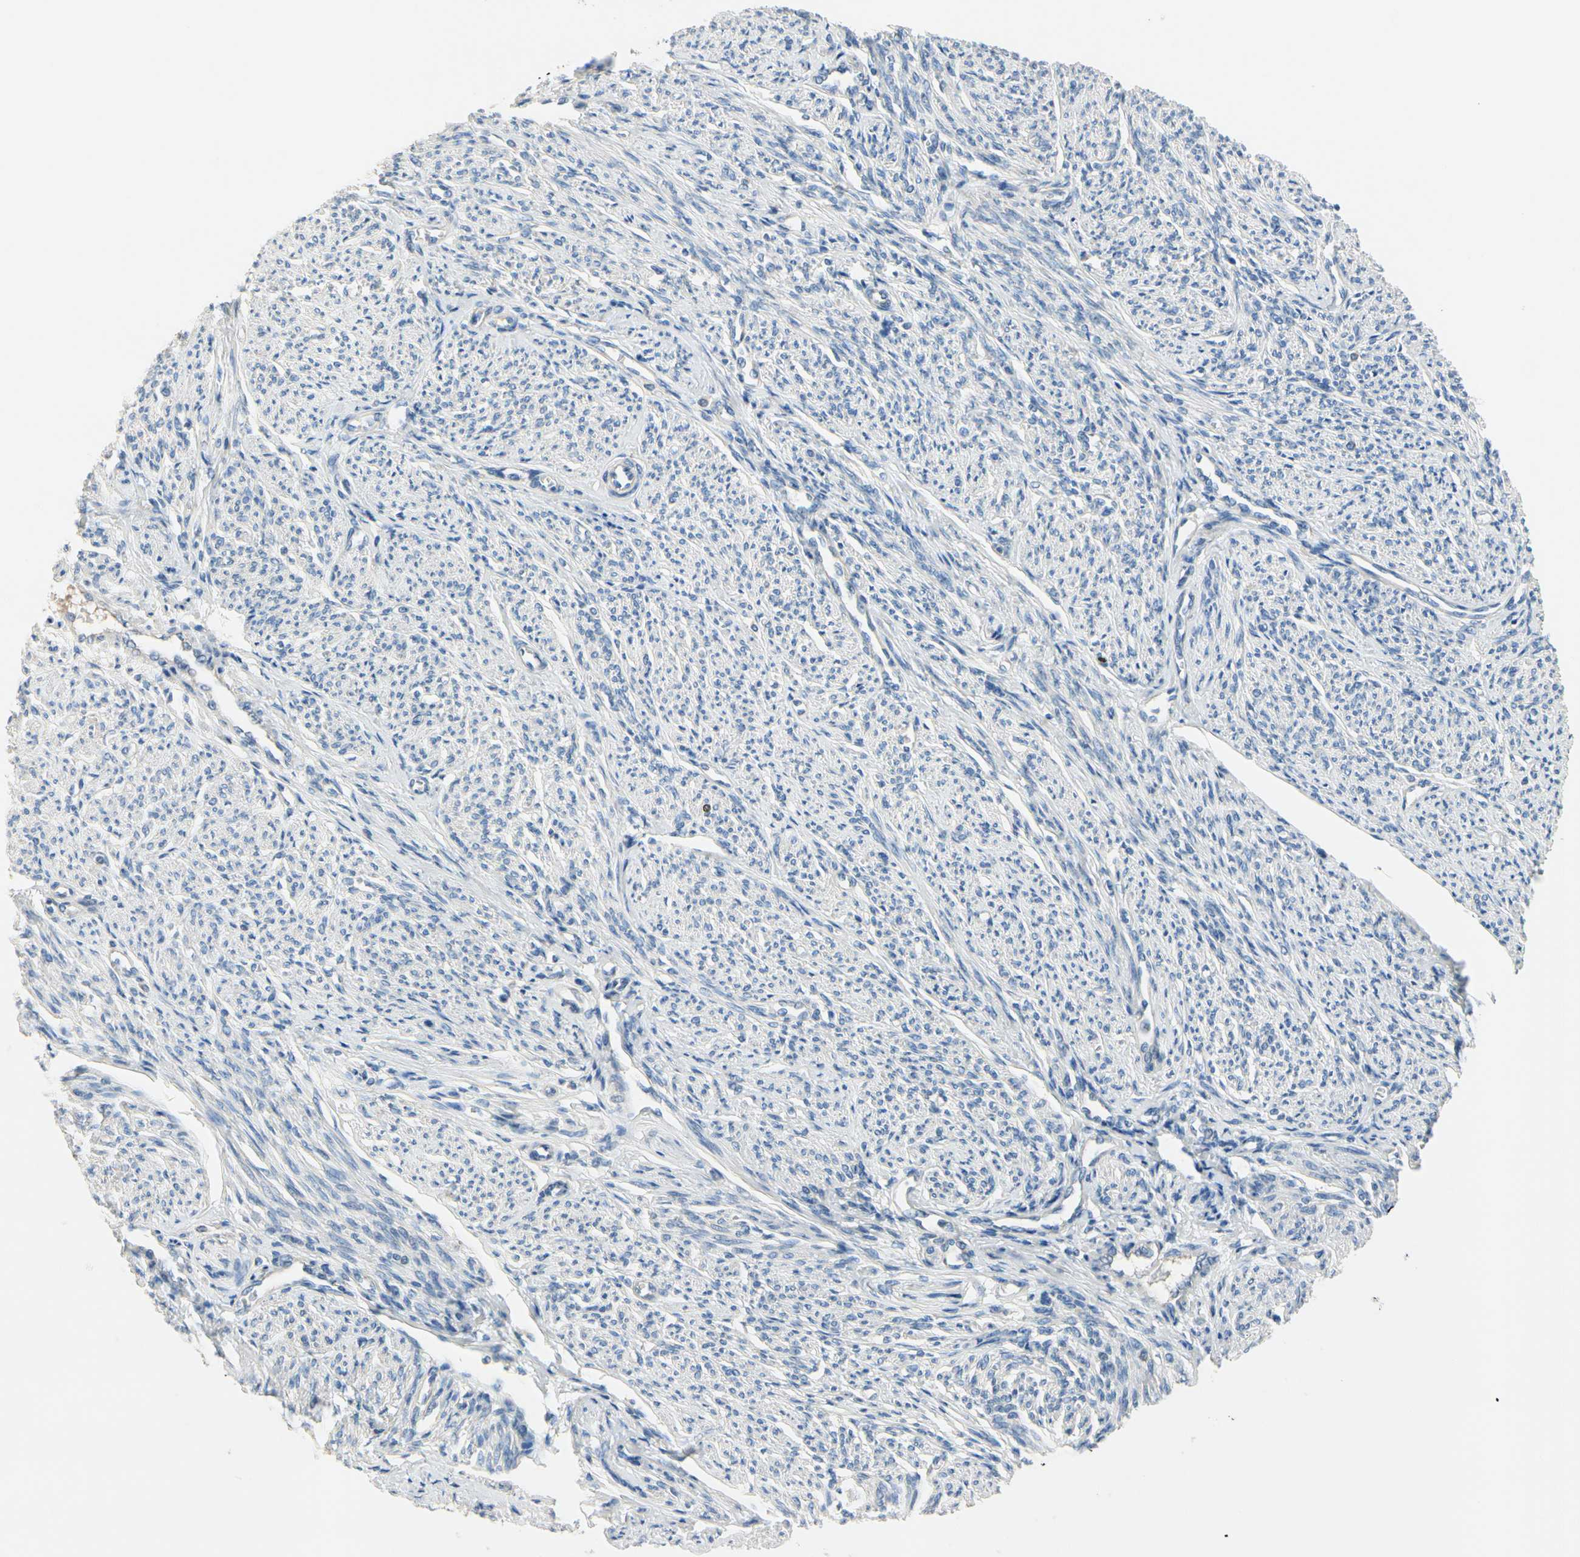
{"staining": {"intensity": "negative", "quantity": "none", "location": "none"}, "tissue": "smooth muscle", "cell_type": "Smooth muscle cells", "image_type": "normal", "snomed": [{"axis": "morphology", "description": "Normal tissue, NOS"}, {"axis": "topography", "description": "Smooth muscle"}], "caption": "The immunohistochemistry micrograph has no significant staining in smooth muscle cells of smooth muscle.", "gene": "CKAP2", "patient": {"sex": "female", "age": 65}}